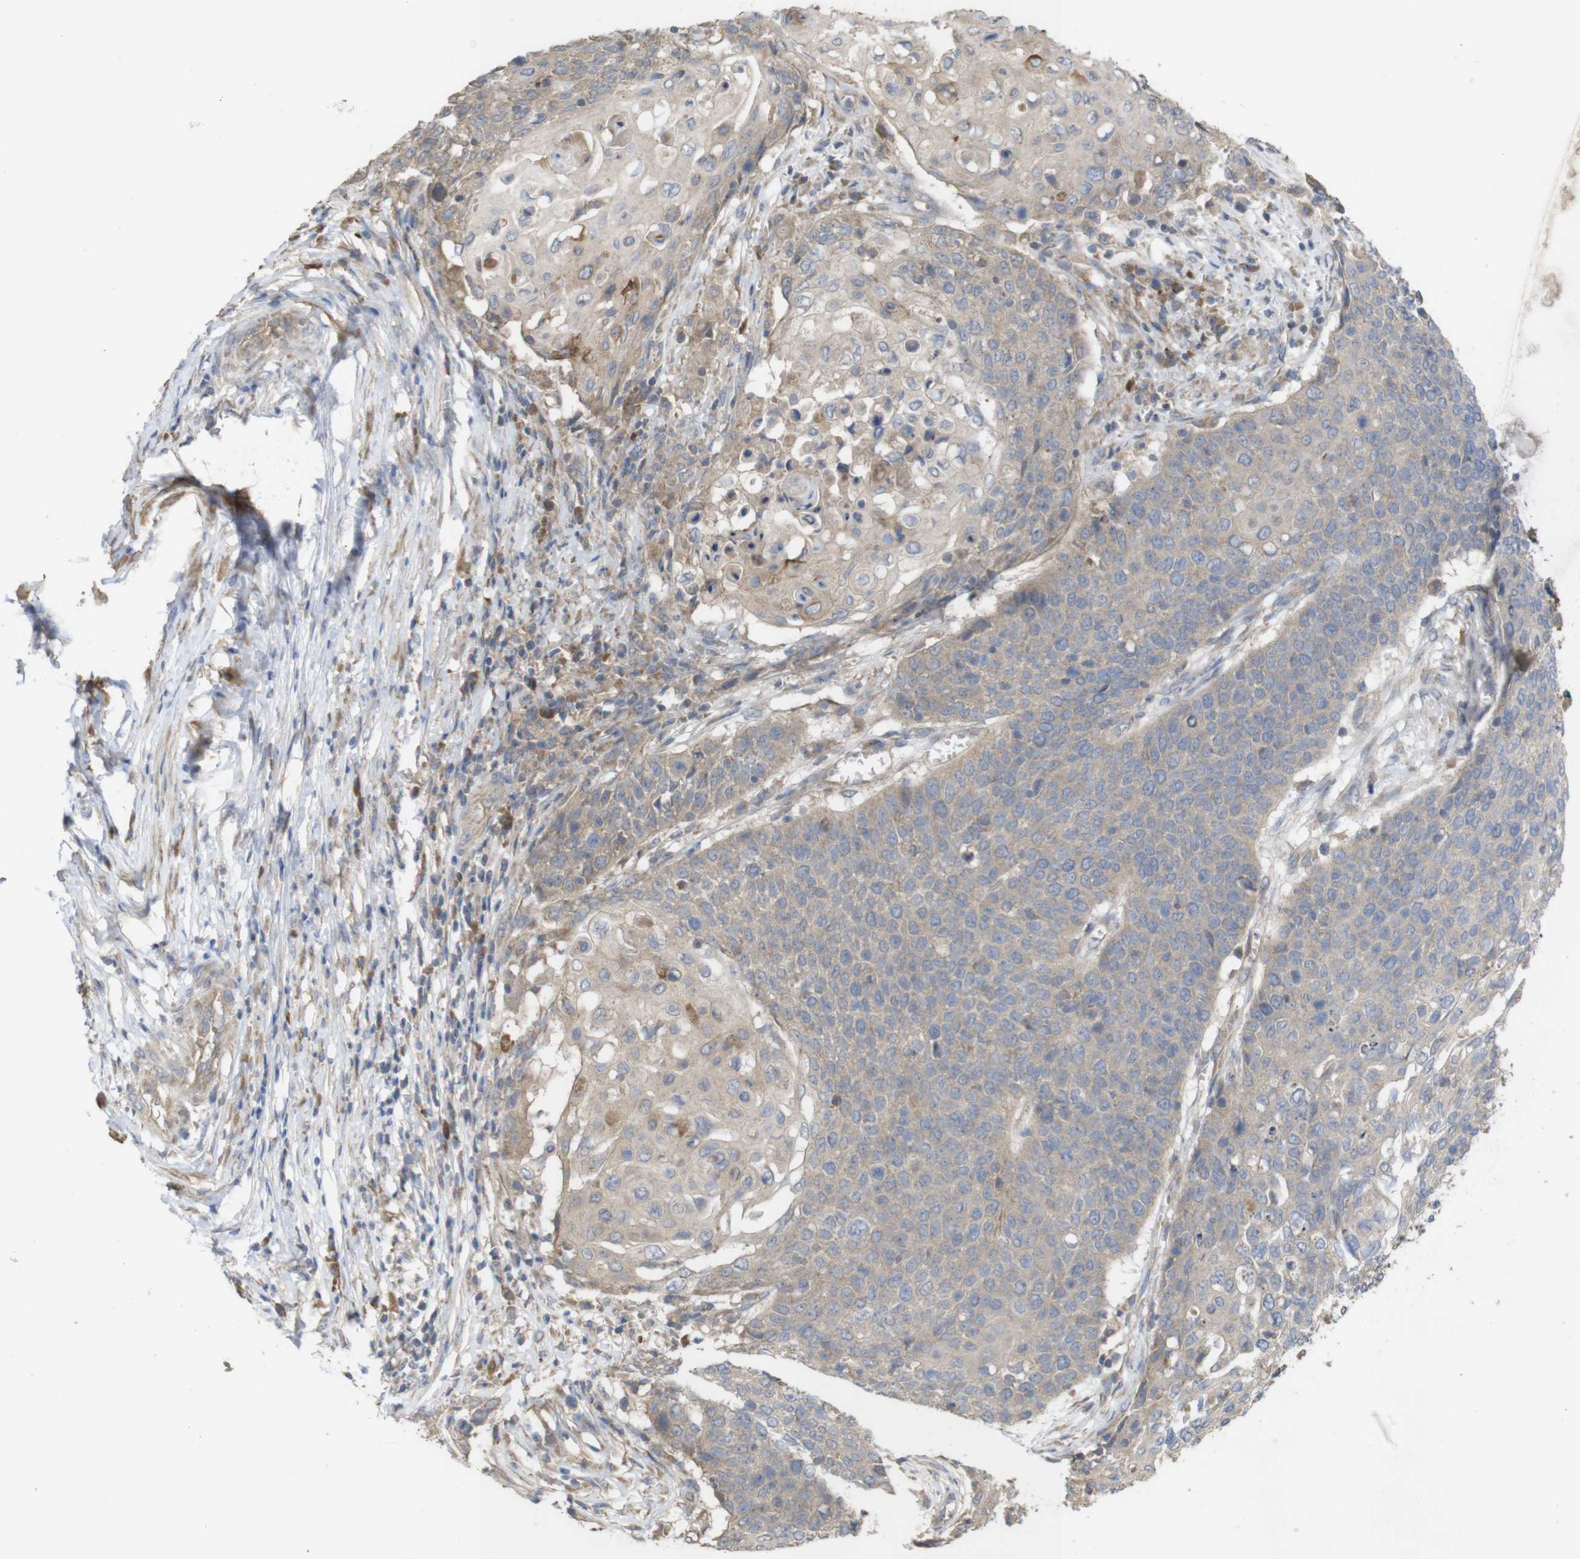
{"staining": {"intensity": "weak", "quantity": ">75%", "location": "cytoplasmic/membranous"}, "tissue": "cervical cancer", "cell_type": "Tumor cells", "image_type": "cancer", "snomed": [{"axis": "morphology", "description": "Squamous cell carcinoma, NOS"}, {"axis": "topography", "description": "Cervix"}], "caption": "Weak cytoplasmic/membranous staining is appreciated in approximately >75% of tumor cells in squamous cell carcinoma (cervical). (DAB (3,3'-diaminobenzidine) = brown stain, brightfield microscopy at high magnification).", "gene": "KCNS3", "patient": {"sex": "female", "age": 39}}